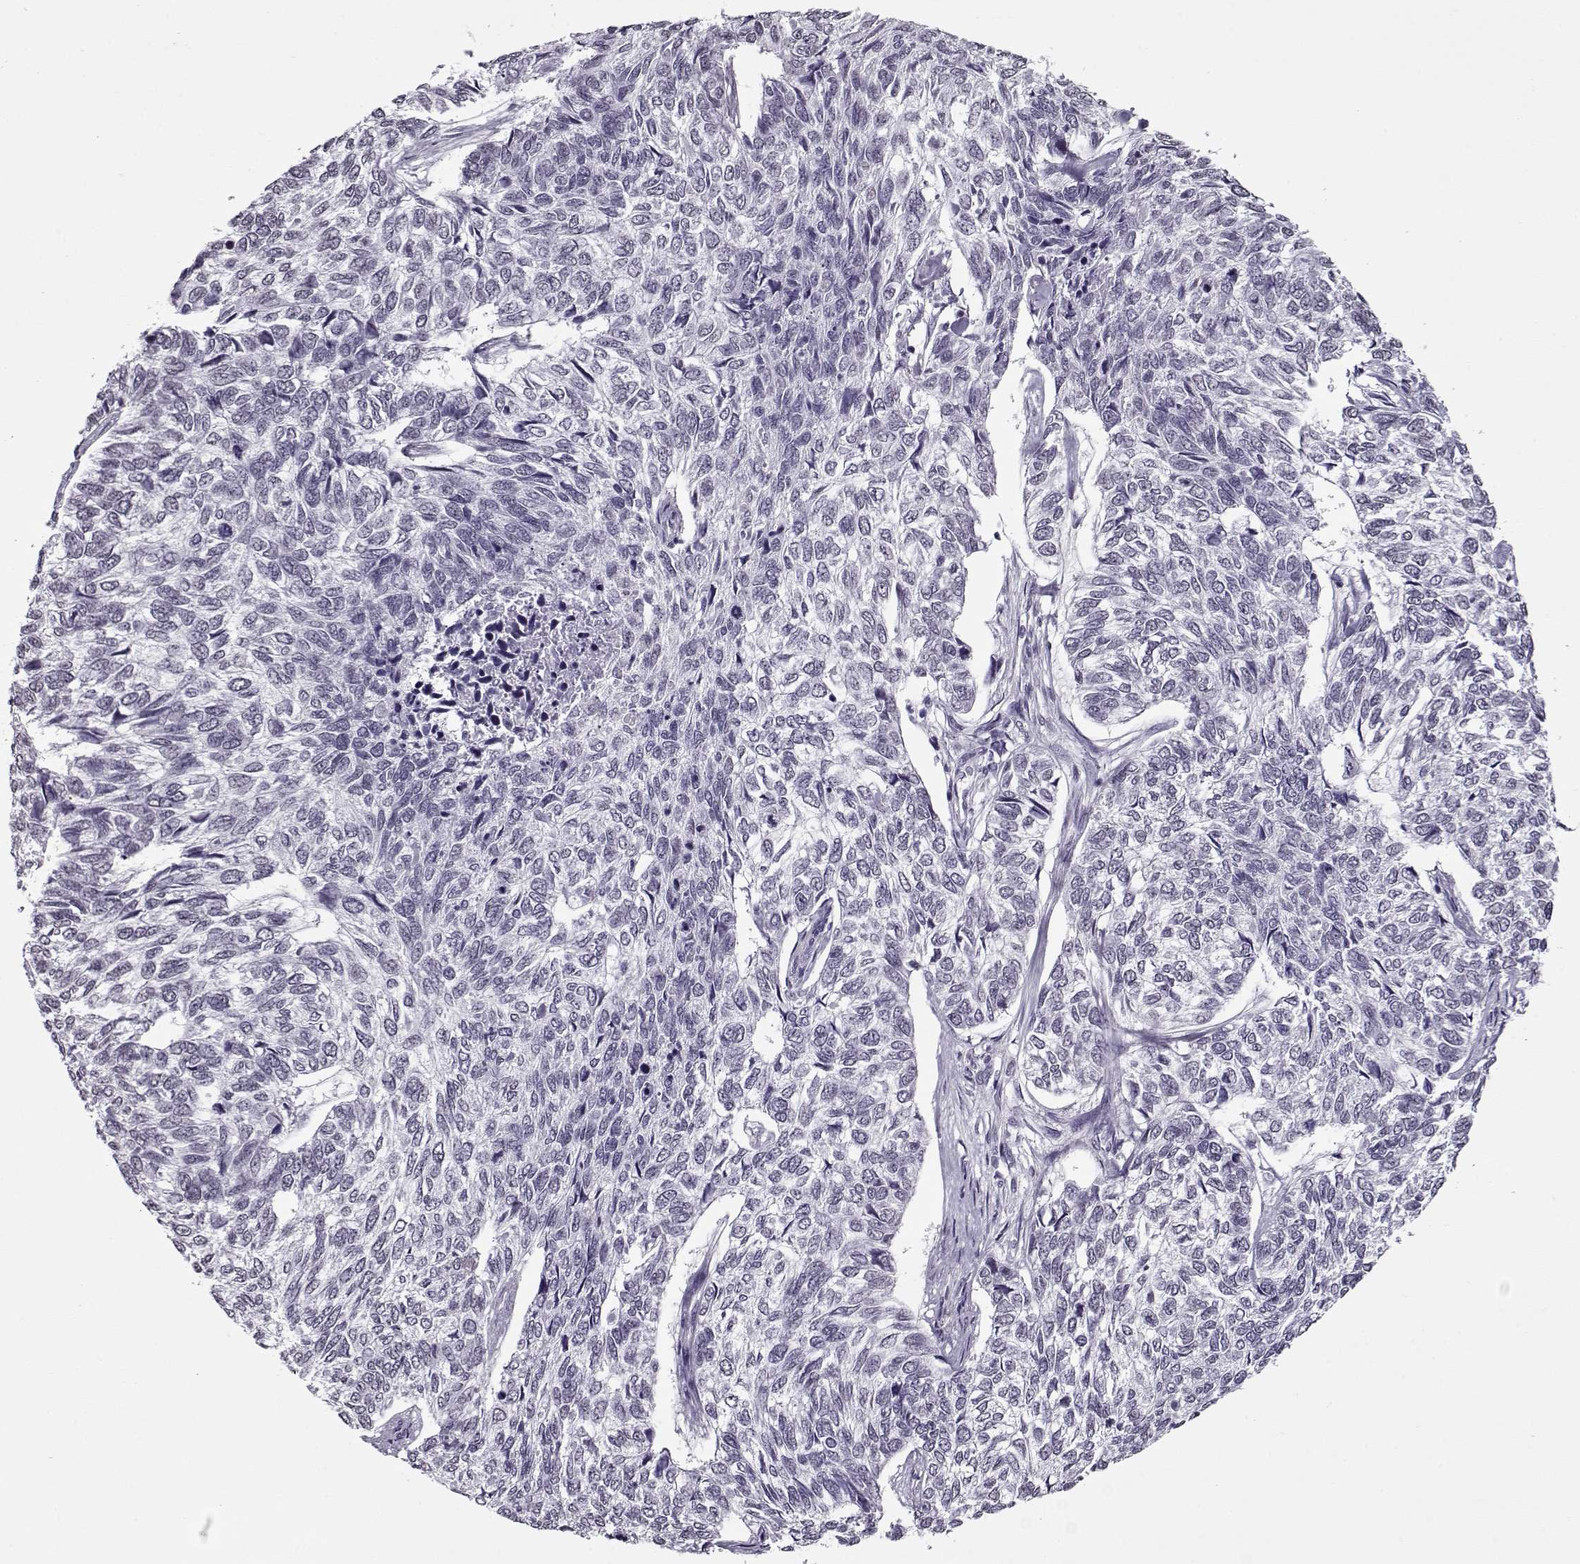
{"staining": {"intensity": "negative", "quantity": "none", "location": "none"}, "tissue": "skin cancer", "cell_type": "Tumor cells", "image_type": "cancer", "snomed": [{"axis": "morphology", "description": "Basal cell carcinoma"}, {"axis": "topography", "description": "Skin"}], "caption": "A high-resolution histopathology image shows immunohistochemistry staining of skin basal cell carcinoma, which shows no significant staining in tumor cells. (Brightfield microscopy of DAB (3,3'-diaminobenzidine) immunohistochemistry at high magnification).", "gene": "PRMT8", "patient": {"sex": "female", "age": 65}}